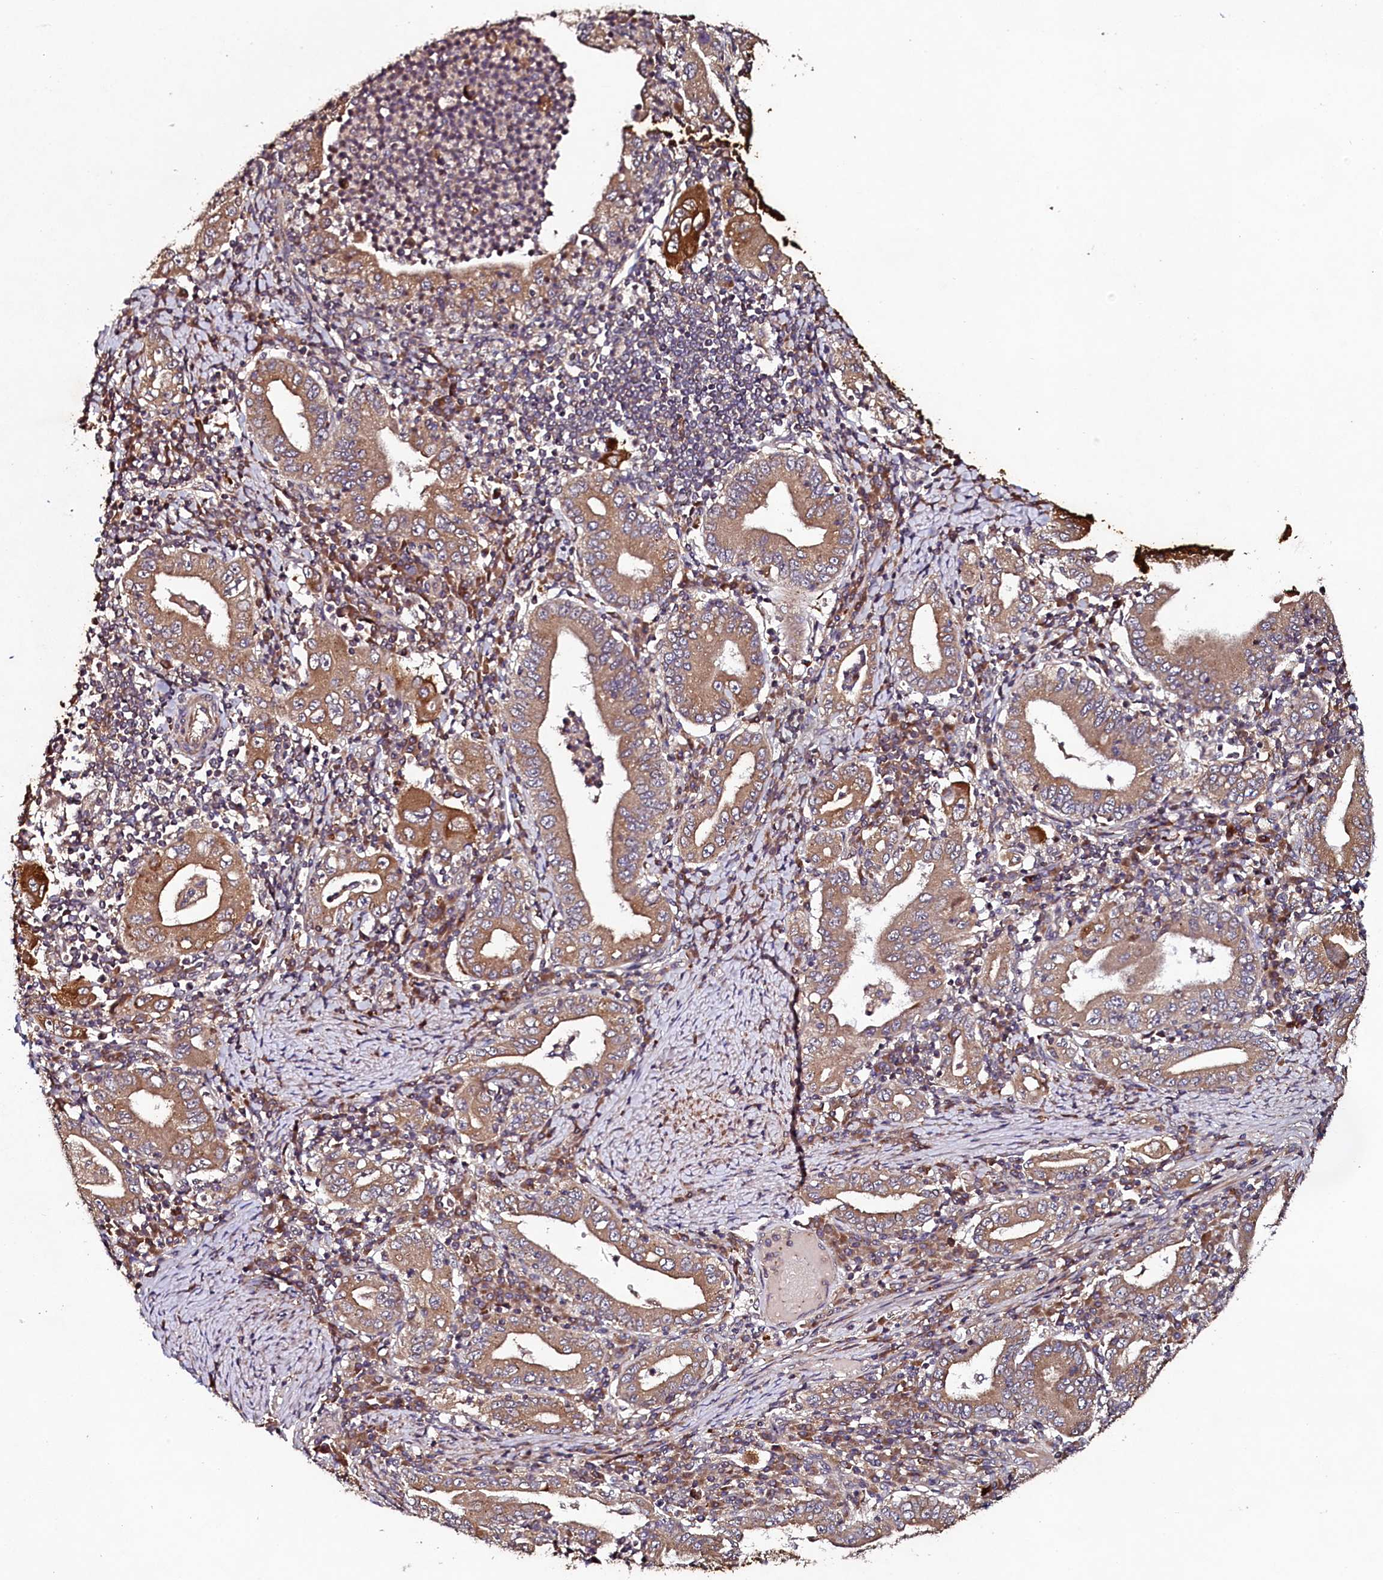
{"staining": {"intensity": "moderate", "quantity": ">75%", "location": "cytoplasmic/membranous"}, "tissue": "stomach cancer", "cell_type": "Tumor cells", "image_type": "cancer", "snomed": [{"axis": "morphology", "description": "Normal tissue, NOS"}, {"axis": "morphology", "description": "Adenocarcinoma, NOS"}, {"axis": "topography", "description": "Esophagus"}, {"axis": "topography", "description": "Stomach, upper"}, {"axis": "topography", "description": "Peripheral nerve tissue"}], "caption": "Stomach cancer was stained to show a protein in brown. There is medium levels of moderate cytoplasmic/membranous staining in about >75% of tumor cells. (DAB IHC with brightfield microscopy, high magnification).", "gene": "SEC24C", "patient": {"sex": "male", "age": 62}}